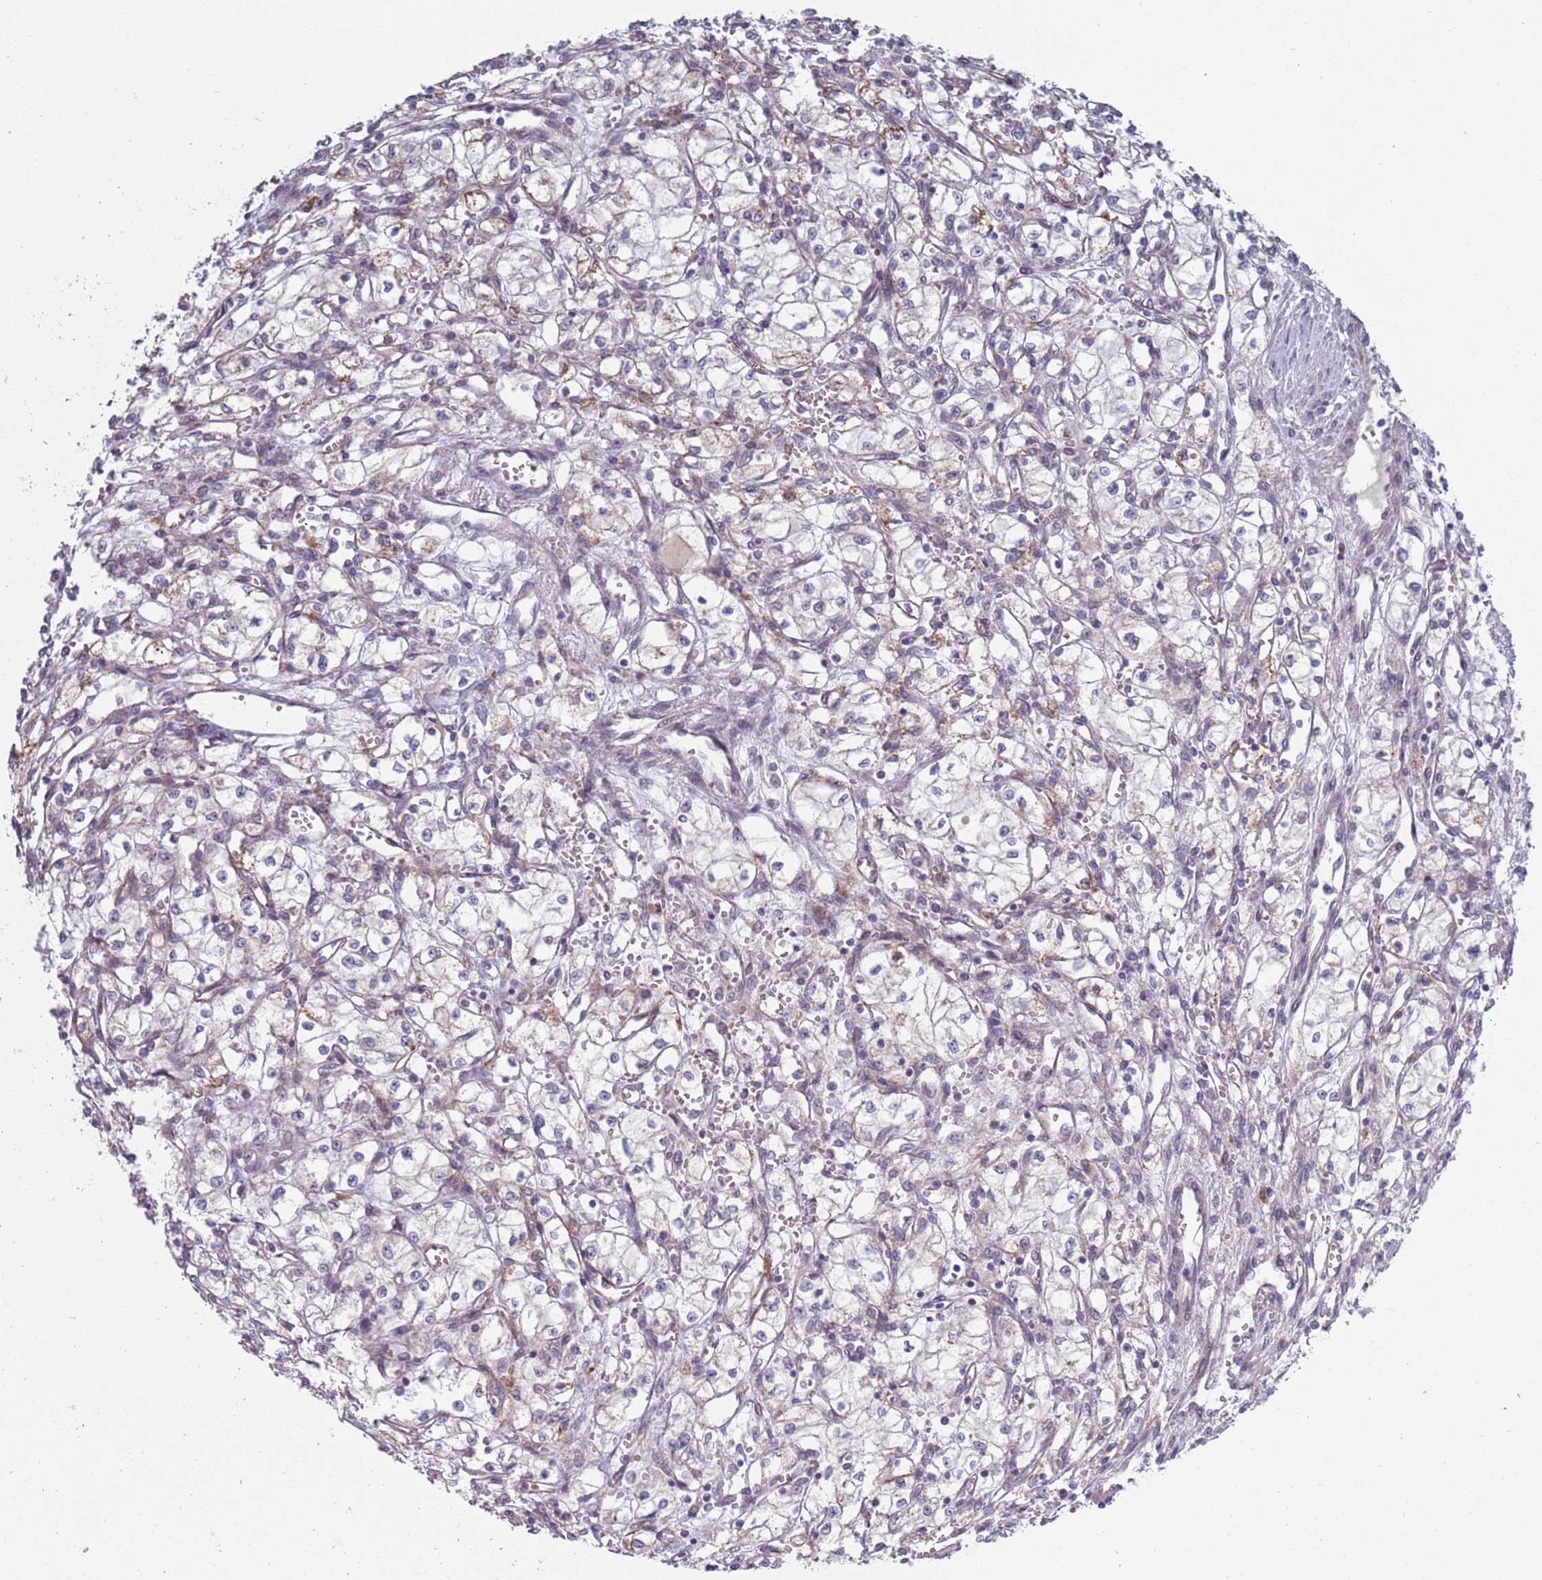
{"staining": {"intensity": "negative", "quantity": "none", "location": "none"}, "tissue": "renal cancer", "cell_type": "Tumor cells", "image_type": "cancer", "snomed": [{"axis": "morphology", "description": "Adenocarcinoma, NOS"}, {"axis": "topography", "description": "Kidney"}], "caption": "High magnification brightfield microscopy of adenocarcinoma (renal) stained with DAB (brown) and counterstained with hematoxylin (blue): tumor cells show no significant expression. (IHC, brightfield microscopy, high magnification).", "gene": "TYW1", "patient": {"sex": "male", "age": 59}}